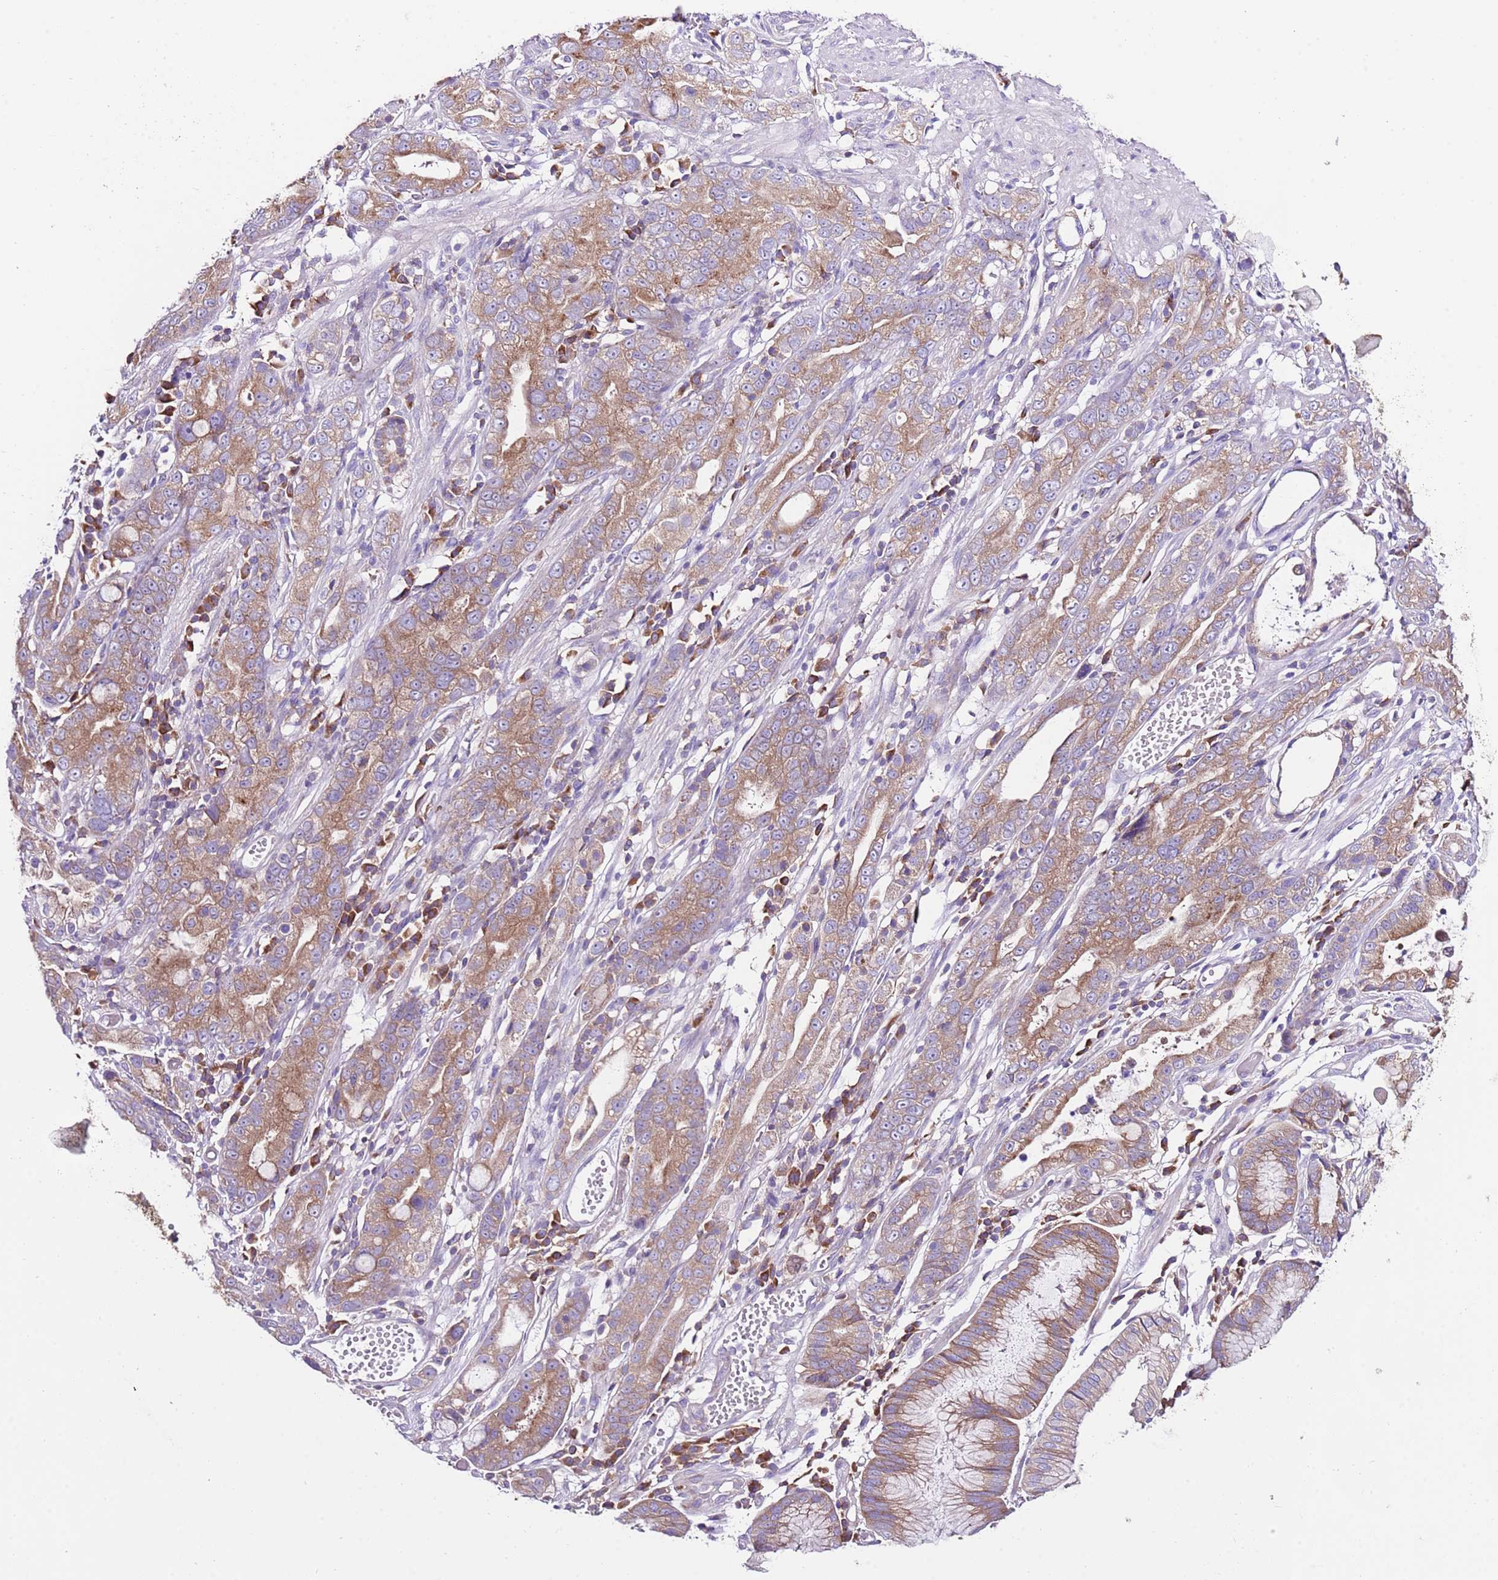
{"staining": {"intensity": "moderate", "quantity": ">75%", "location": "cytoplasmic/membranous"}, "tissue": "stomach cancer", "cell_type": "Tumor cells", "image_type": "cancer", "snomed": [{"axis": "morphology", "description": "Adenocarcinoma, NOS"}, {"axis": "topography", "description": "Stomach"}], "caption": "Immunohistochemical staining of human stomach cancer shows moderate cytoplasmic/membranous protein staining in about >75% of tumor cells.", "gene": "RPS10", "patient": {"sex": "male", "age": 55}}